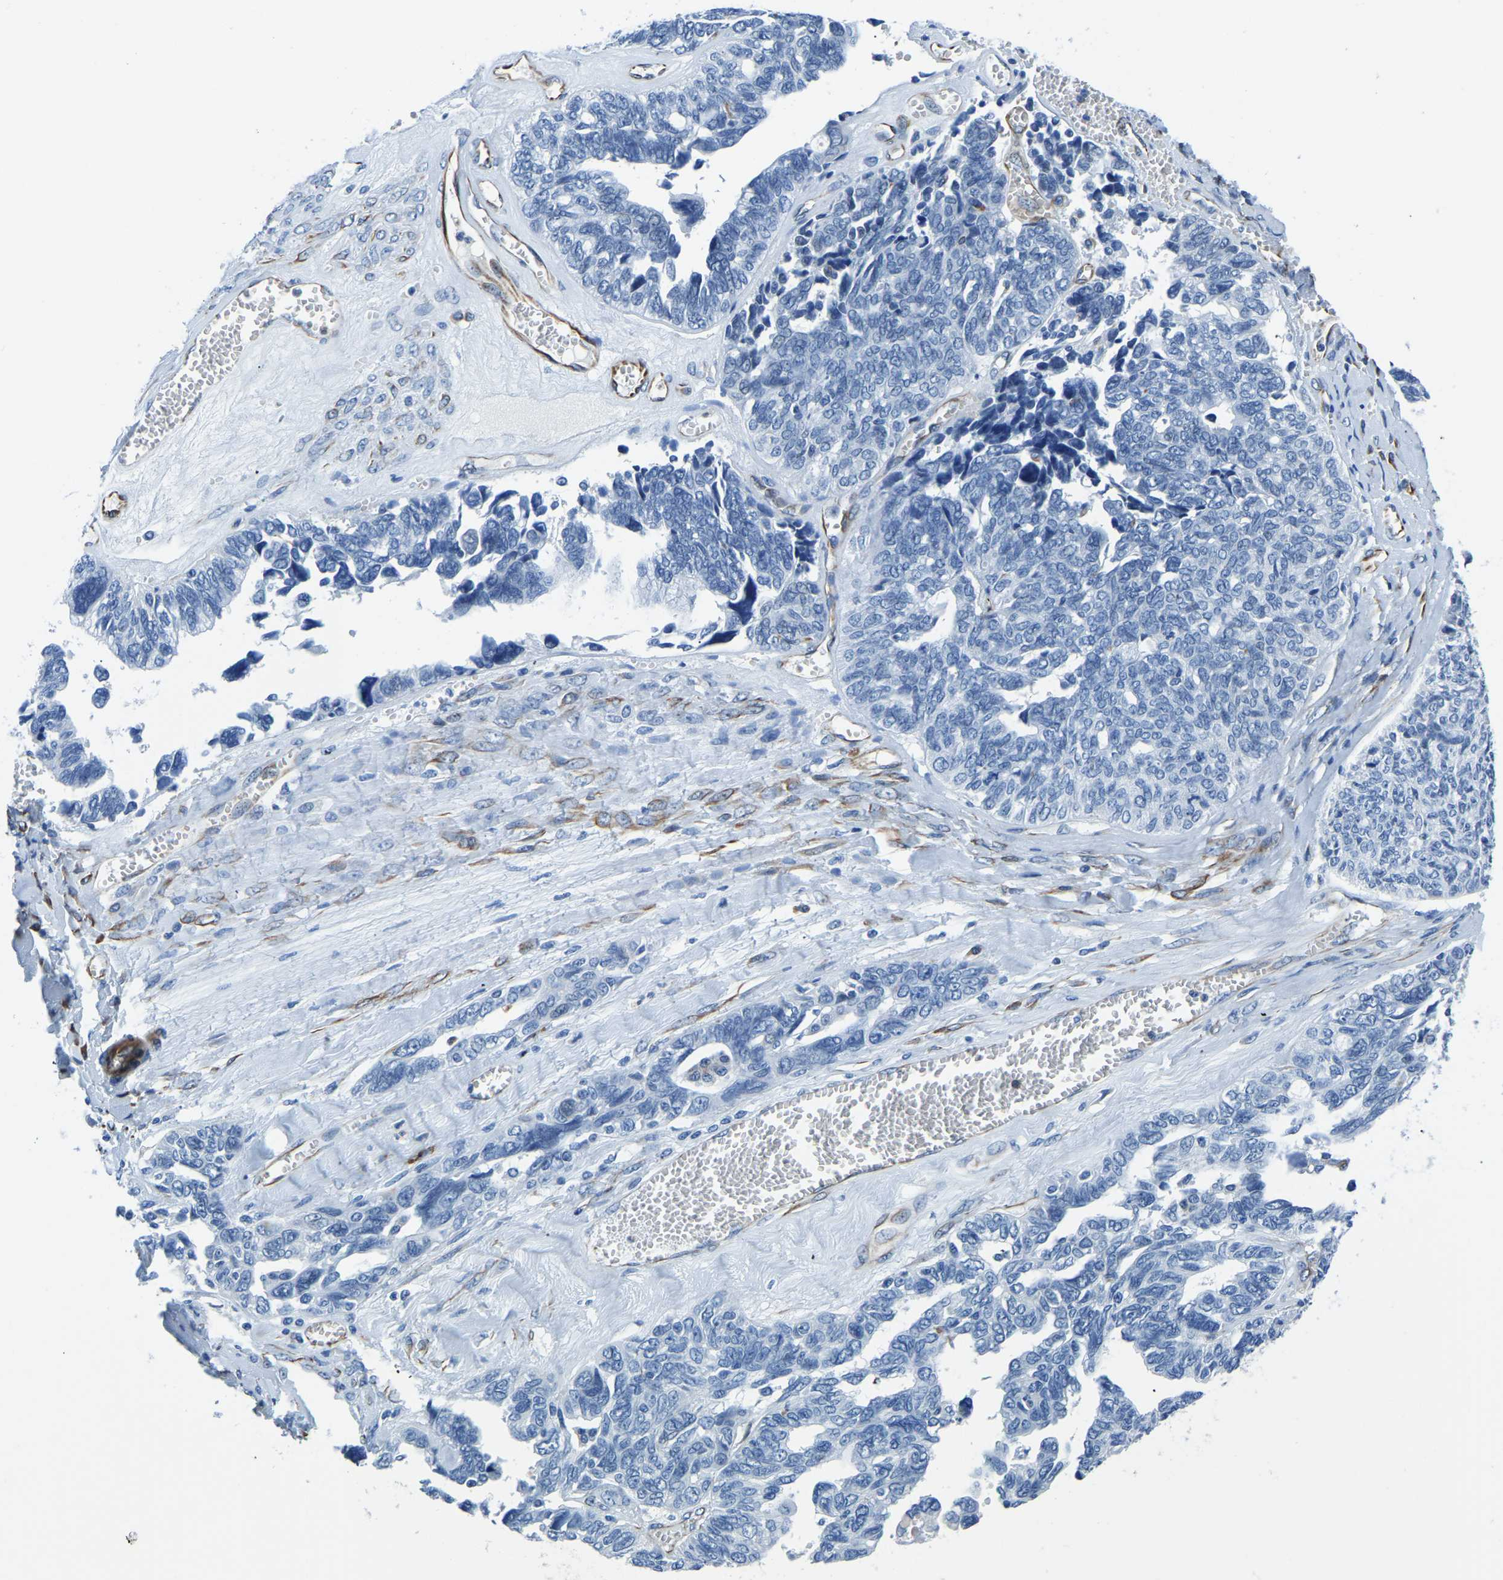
{"staining": {"intensity": "negative", "quantity": "none", "location": "none"}, "tissue": "ovarian cancer", "cell_type": "Tumor cells", "image_type": "cancer", "snomed": [{"axis": "morphology", "description": "Cystadenocarcinoma, serous, NOS"}, {"axis": "topography", "description": "Ovary"}], "caption": "Tumor cells are negative for brown protein staining in ovarian cancer (serous cystadenocarcinoma).", "gene": "MS4A3", "patient": {"sex": "female", "age": 79}}